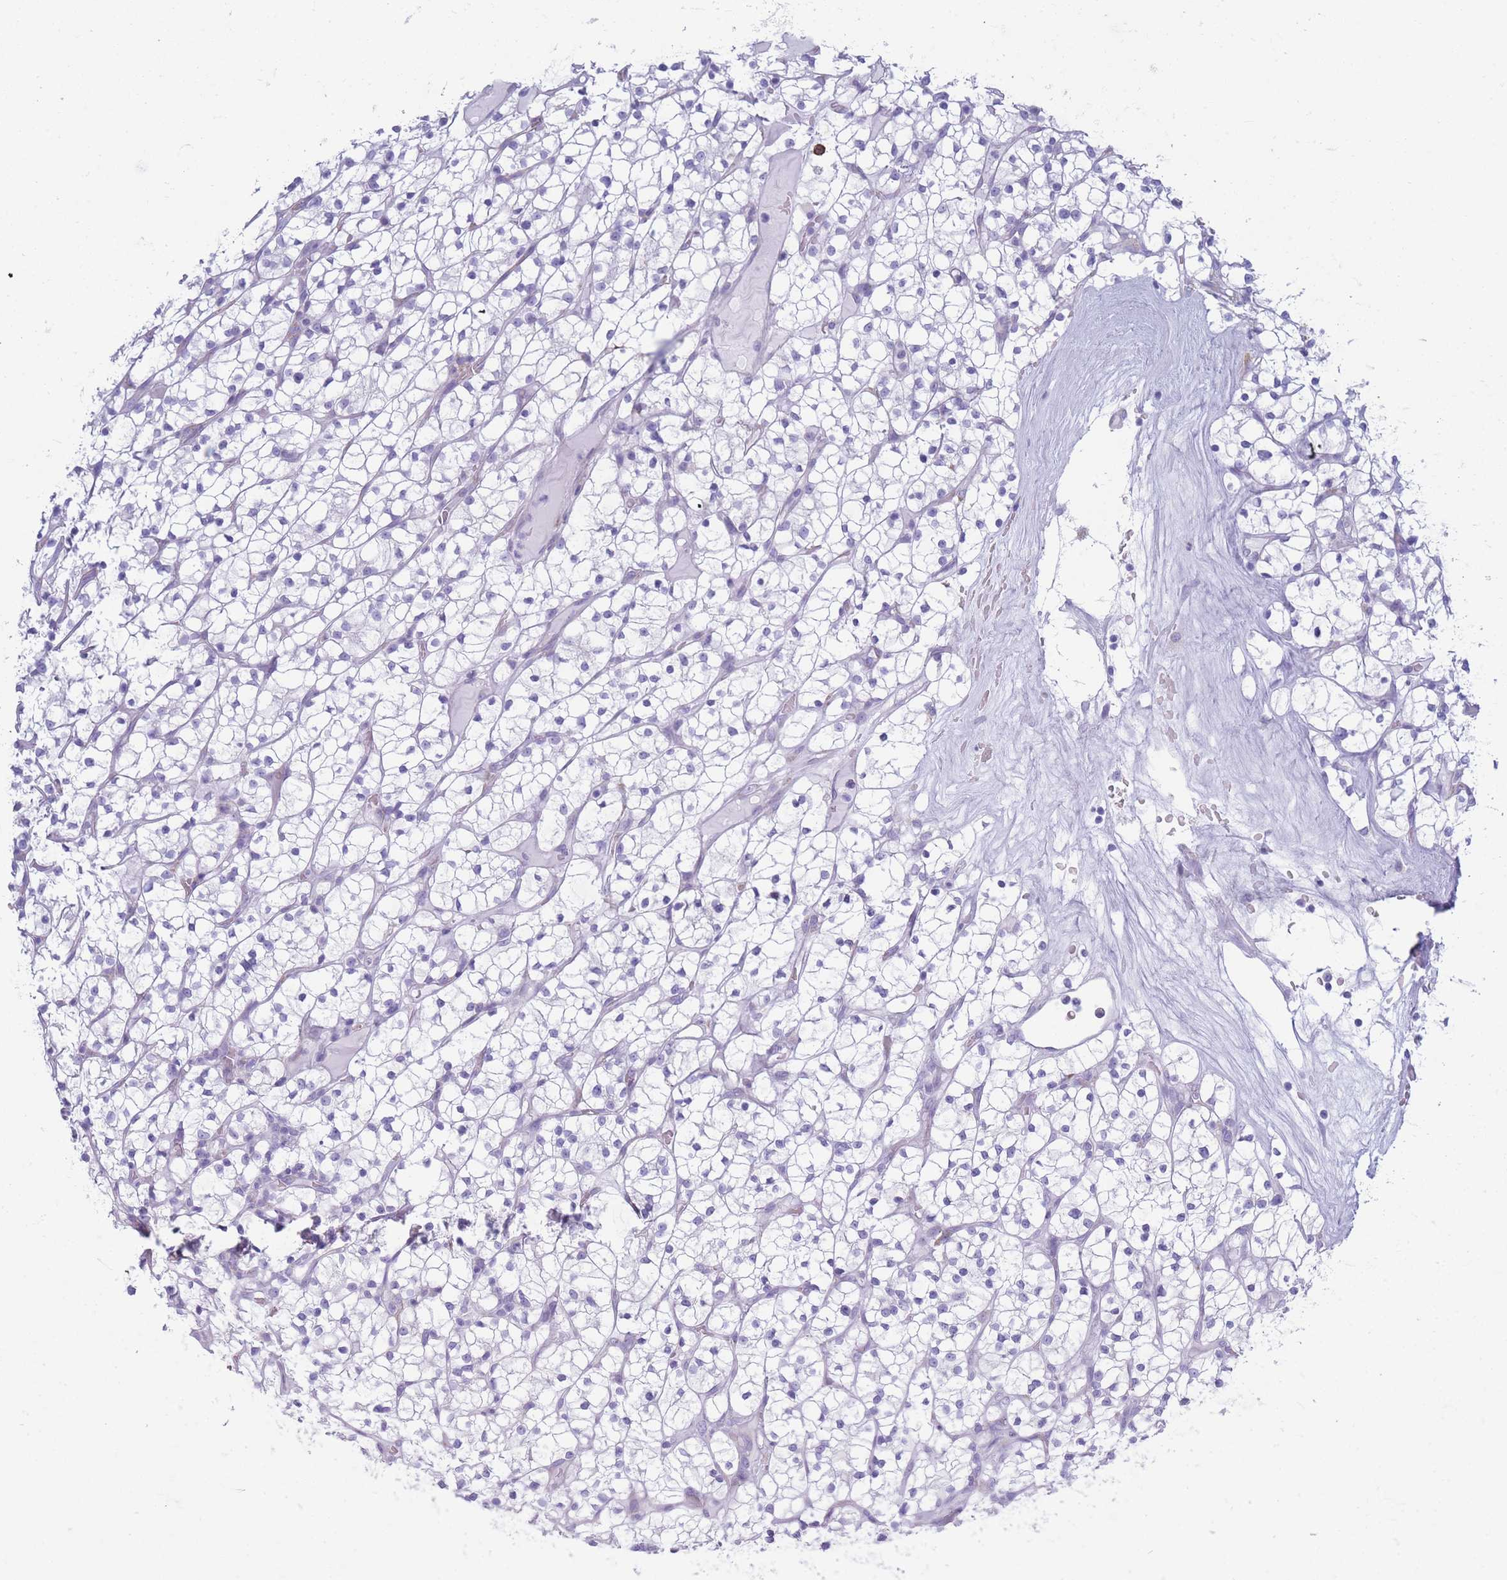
{"staining": {"intensity": "negative", "quantity": "none", "location": "none"}, "tissue": "renal cancer", "cell_type": "Tumor cells", "image_type": "cancer", "snomed": [{"axis": "morphology", "description": "Adenocarcinoma, NOS"}, {"axis": "topography", "description": "Kidney"}], "caption": "DAB (3,3'-diaminobenzidine) immunohistochemical staining of renal adenocarcinoma demonstrates no significant expression in tumor cells.", "gene": "XKR8", "patient": {"sex": "female", "age": 64}}